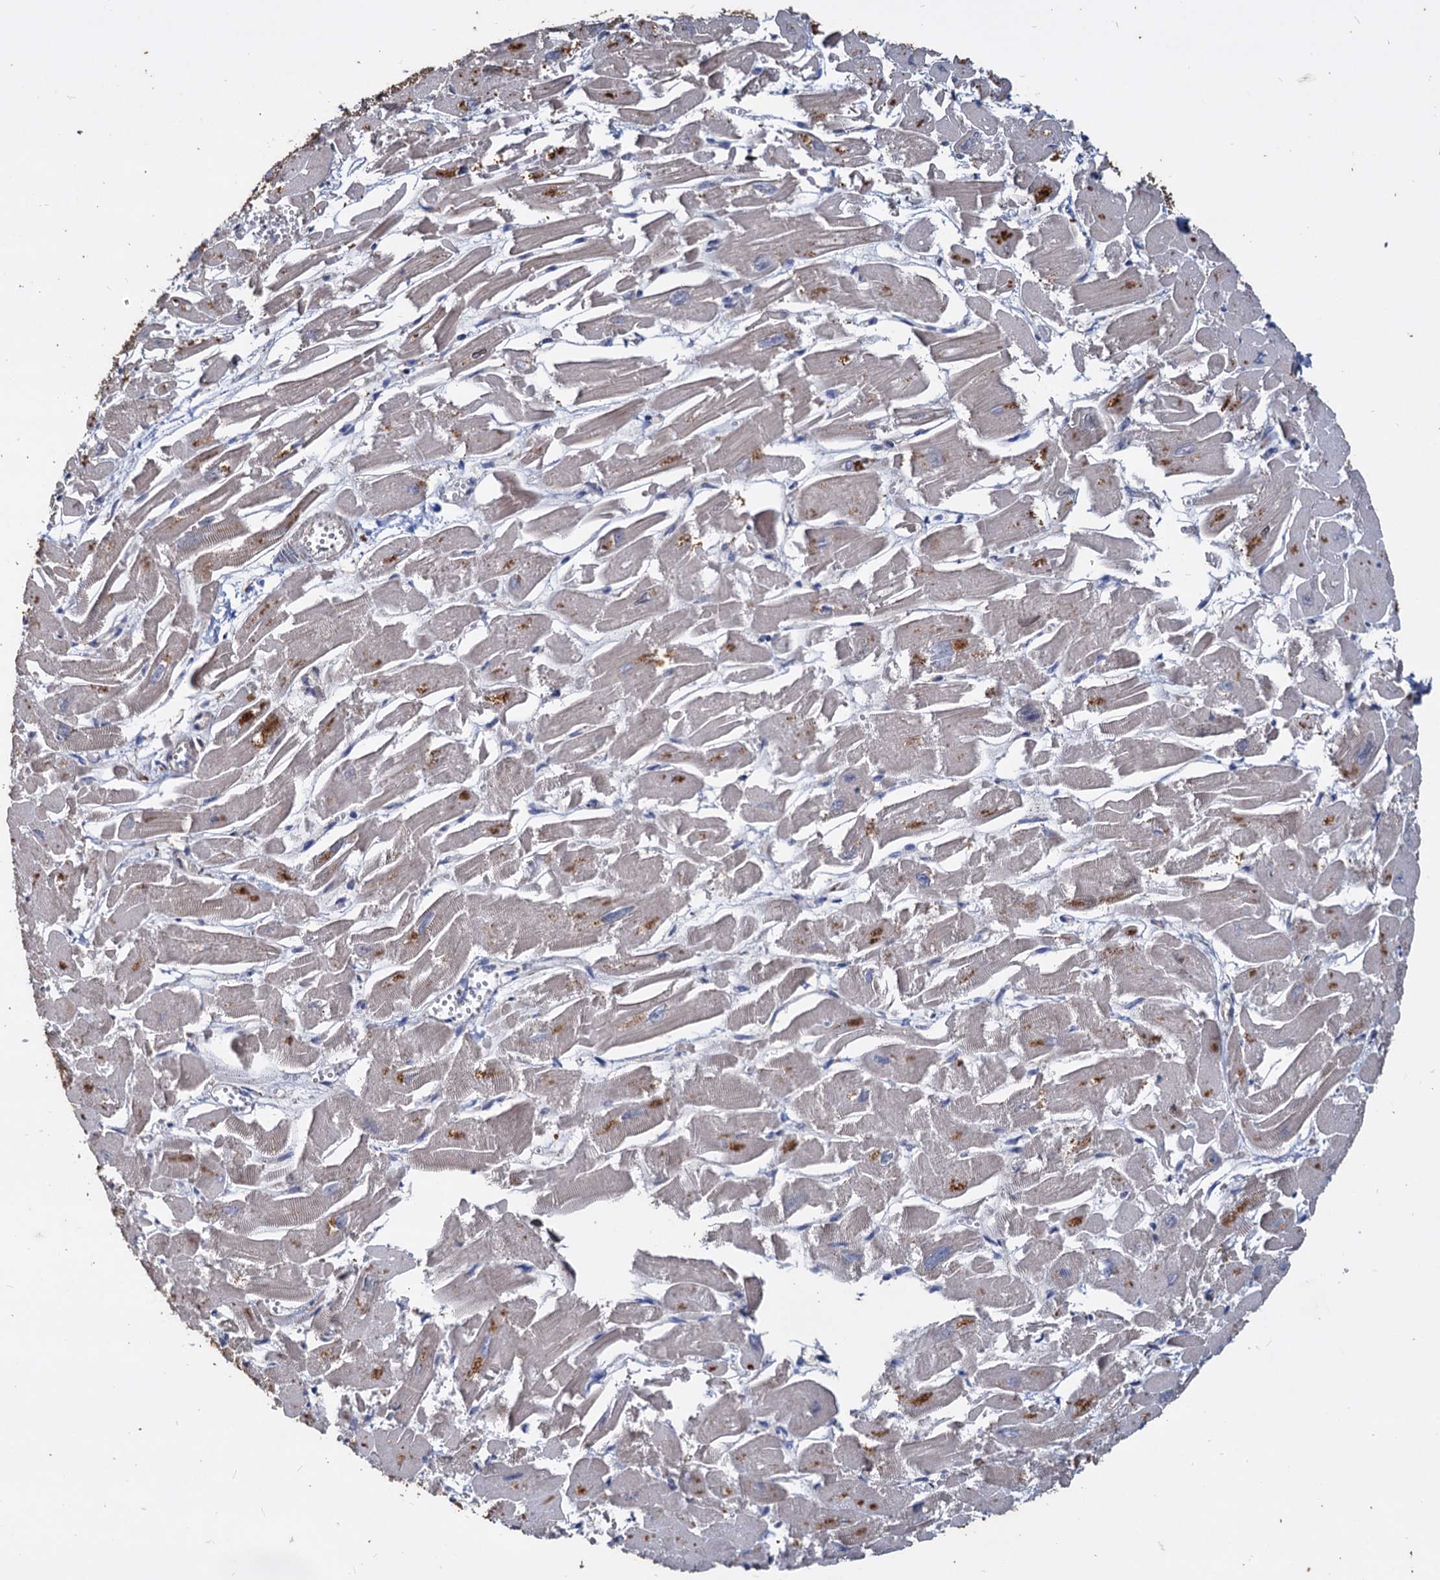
{"staining": {"intensity": "weak", "quantity": "<25%", "location": "cytoplasmic/membranous"}, "tissue": "heart muscle", "cell_type": "Cardiomyocytes", "image_type": "normal", "snomed": [{"axis": "morphology", "description": "Normal tissue, NOS"}, {"axis": "topography", "description": "Heart"}], "caption": "The image shows no staining of cardiomyocytes in normal heart muscle. (DAB (3,3'-diaminobenzidine) IHC, high magnification).", "gene": "DEPDC4", "patient": {"sex": "male", "age": 54}}